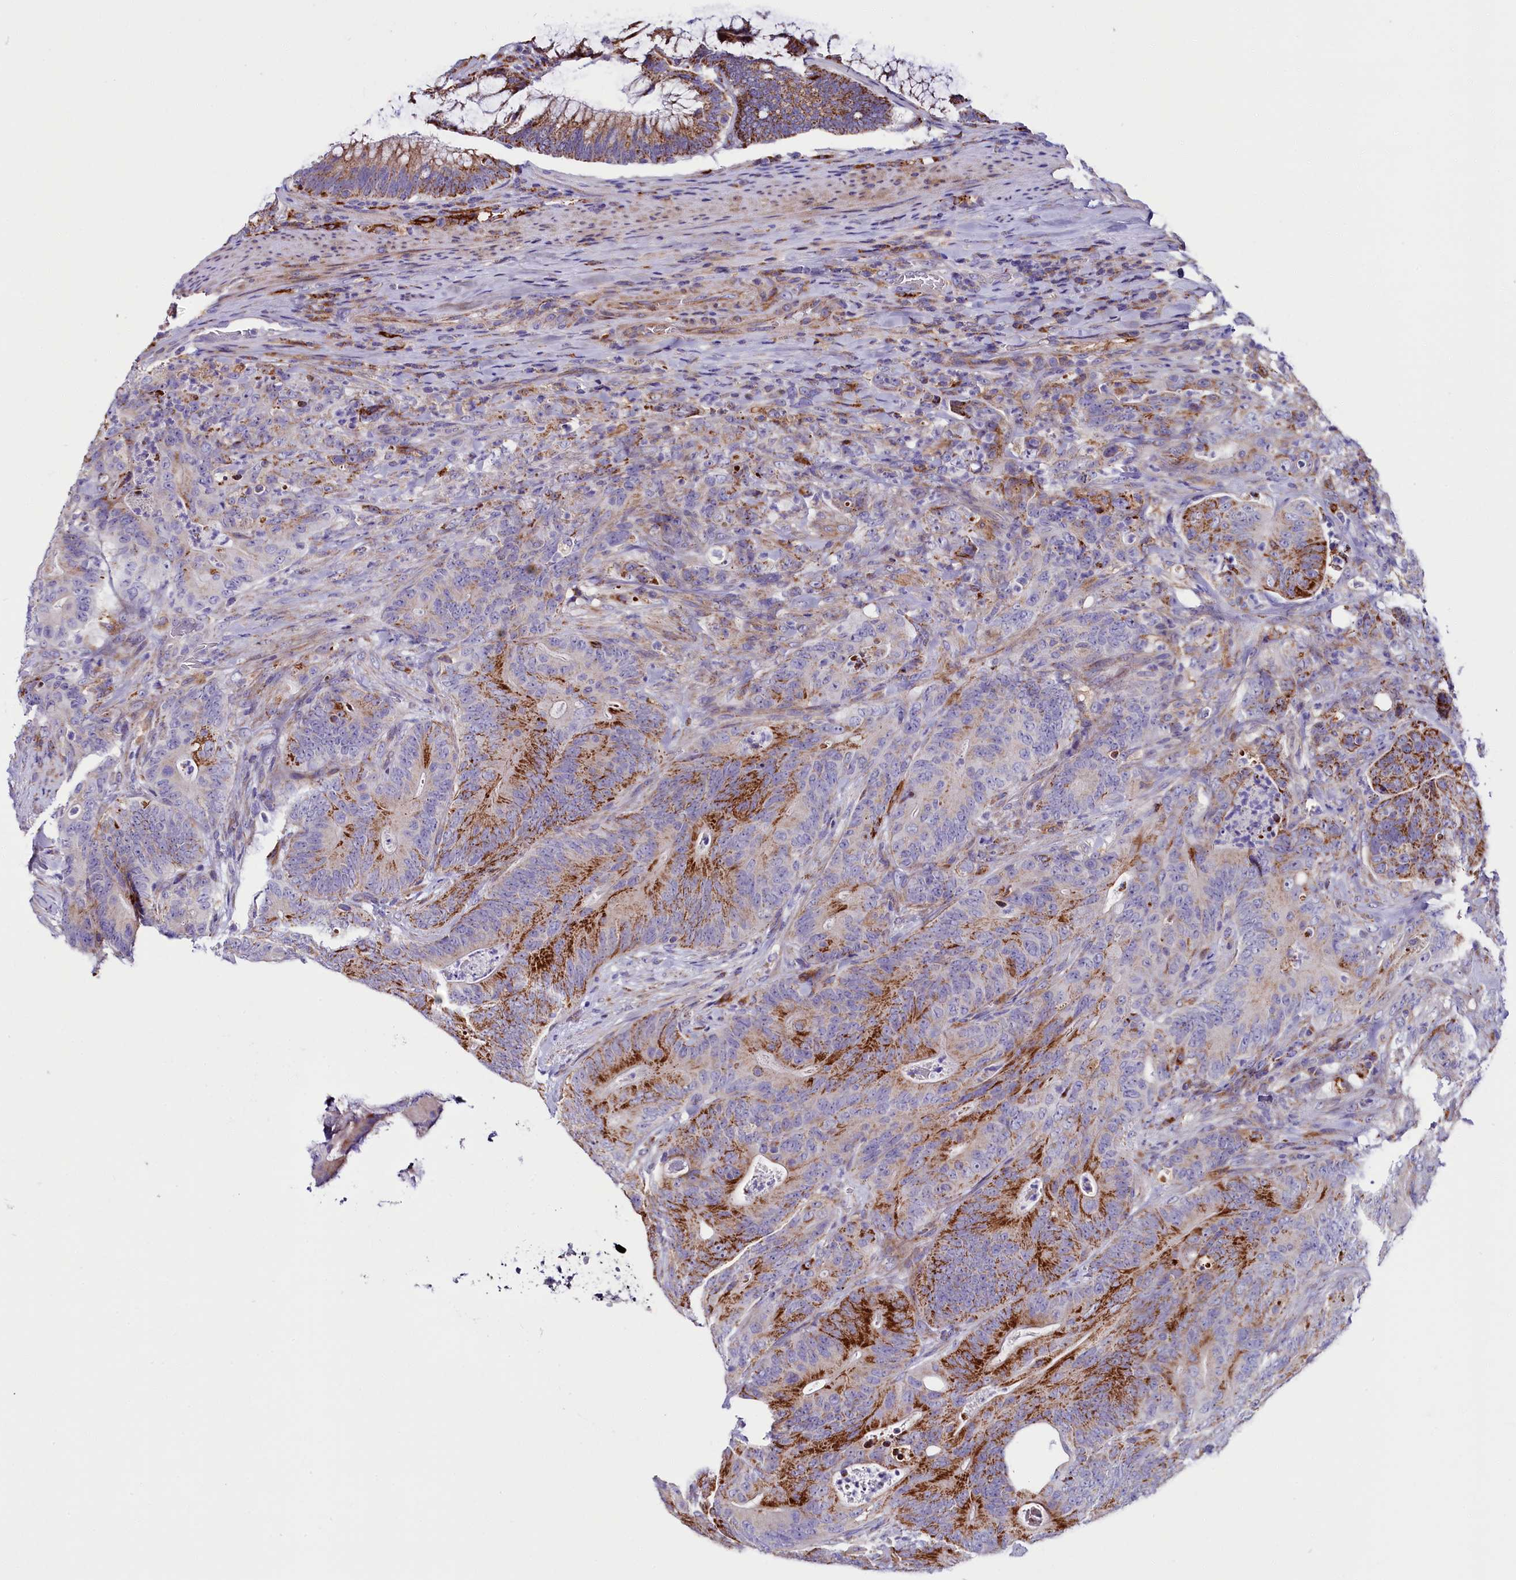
{"staining": {"intensity": "strong", "quantity": "25%-75%", "location": "cytoplasmic/membranous"}, "tissue": "colorectal cancer", "cell_type": "Tumor cells", "image_type": "cancer", "snomed": [{"axis": "morphology", "description": "Normal tissue, NOS"}, {"axis": "topography", "description": "Colon"}], "caption": "Immunohistochemistry (IHC) histopathology image of colorectal cancer stained for a protein (brown), which displays high levels of strong cytoplasmic/membranous expression in approximately 25%-75% of tumor cells.", "gene": "IL20RA", "patient": {"sex": "female", "age": 82}}